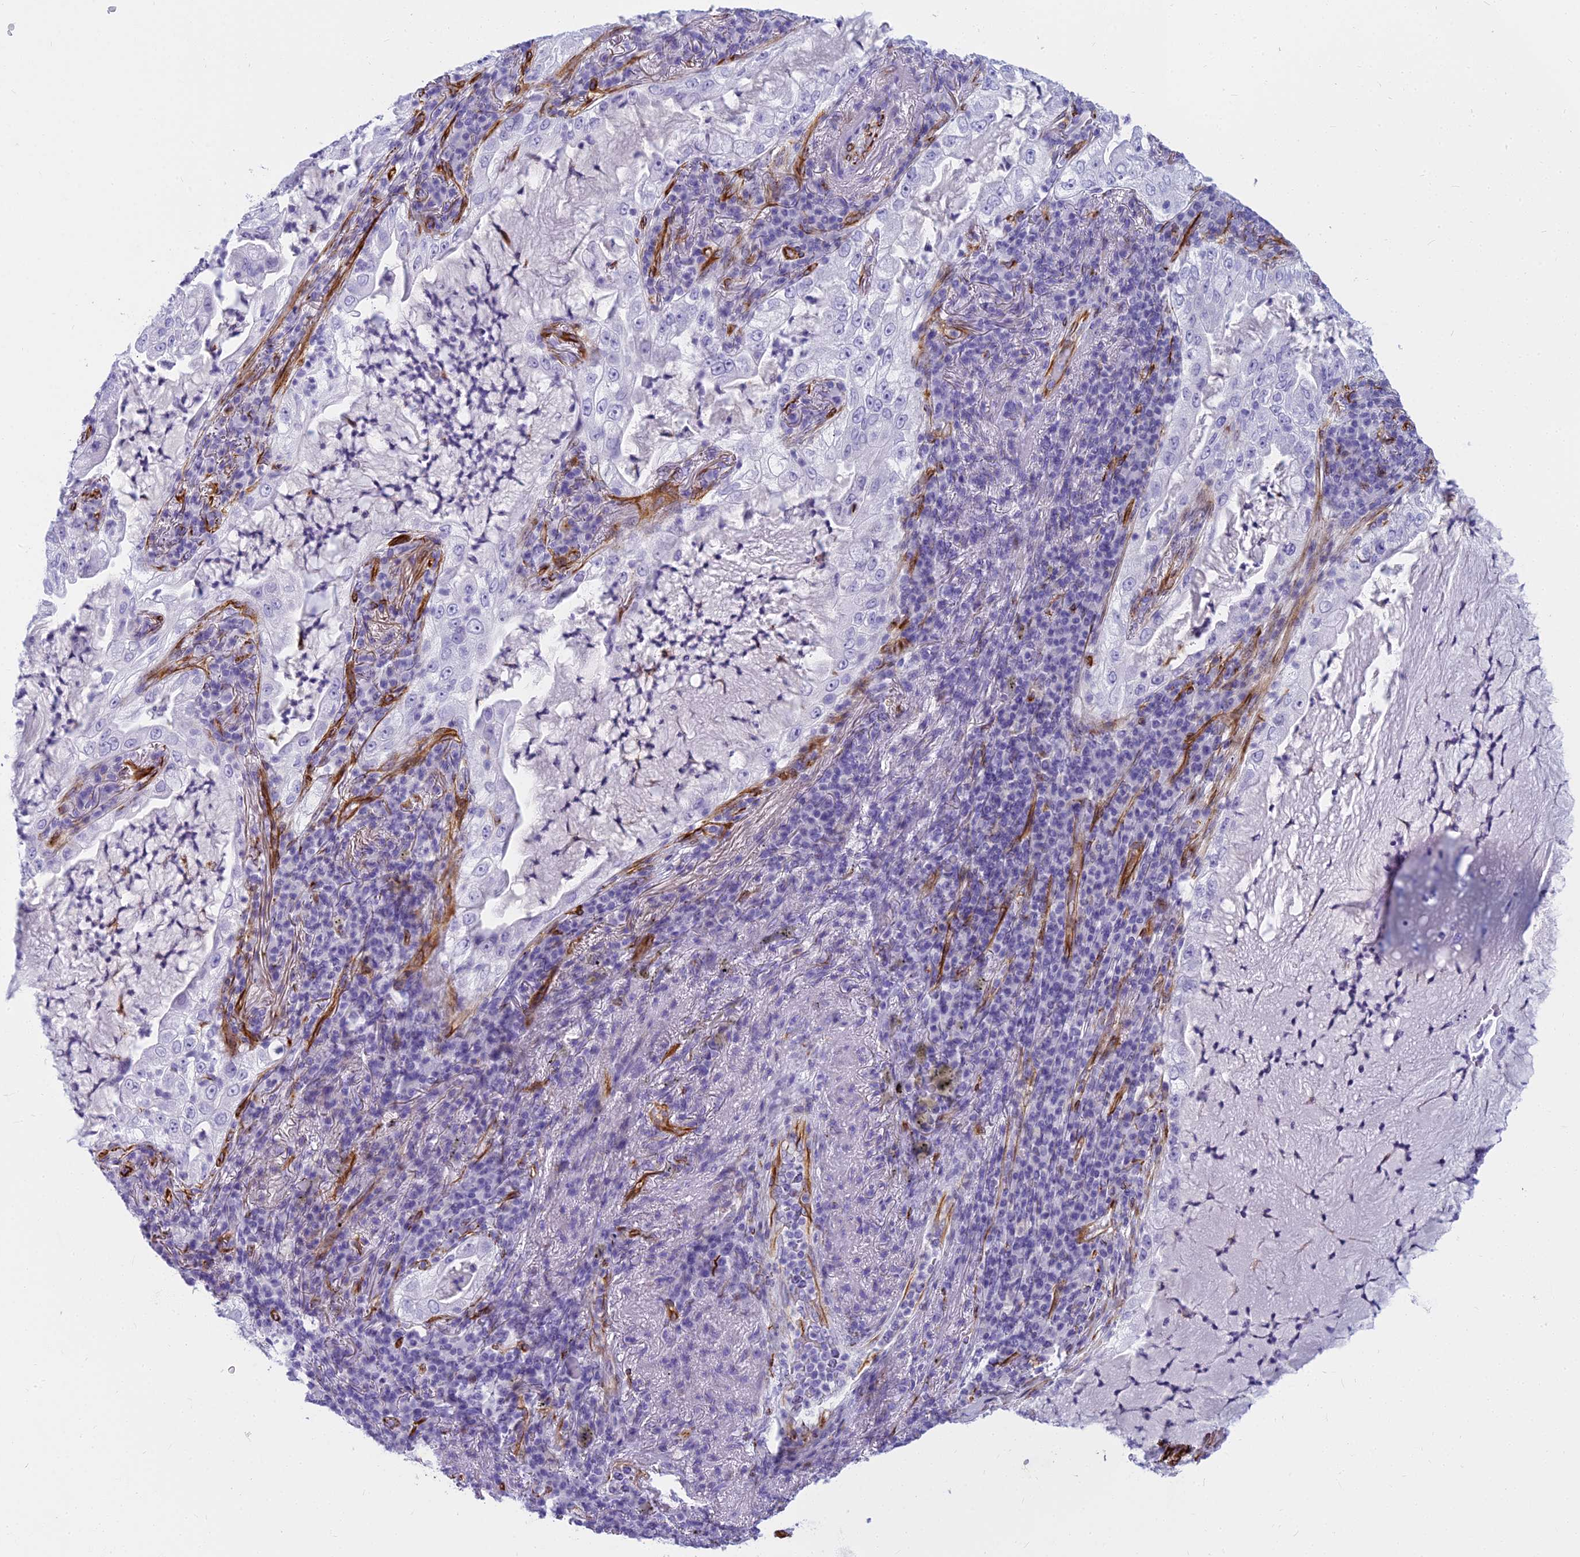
{"staining": {"intensity": "negative", "quantity": "none", "location": "none"}, "tissue": "lung cancer", "cell_type": "Tumor cells", "image_type": "cancer", "snomed": [{"axis": "morphology", "description": "Adenocarcinoma, NOS"}, {"axis": "topography", "description": "Lung"}], "caption": "Lung adenocarcinoma stained for a protein using IHC reveals no expression tumor cells.", "gene": "EVI2A", "patient": {"sex": "female", "age": 73}}